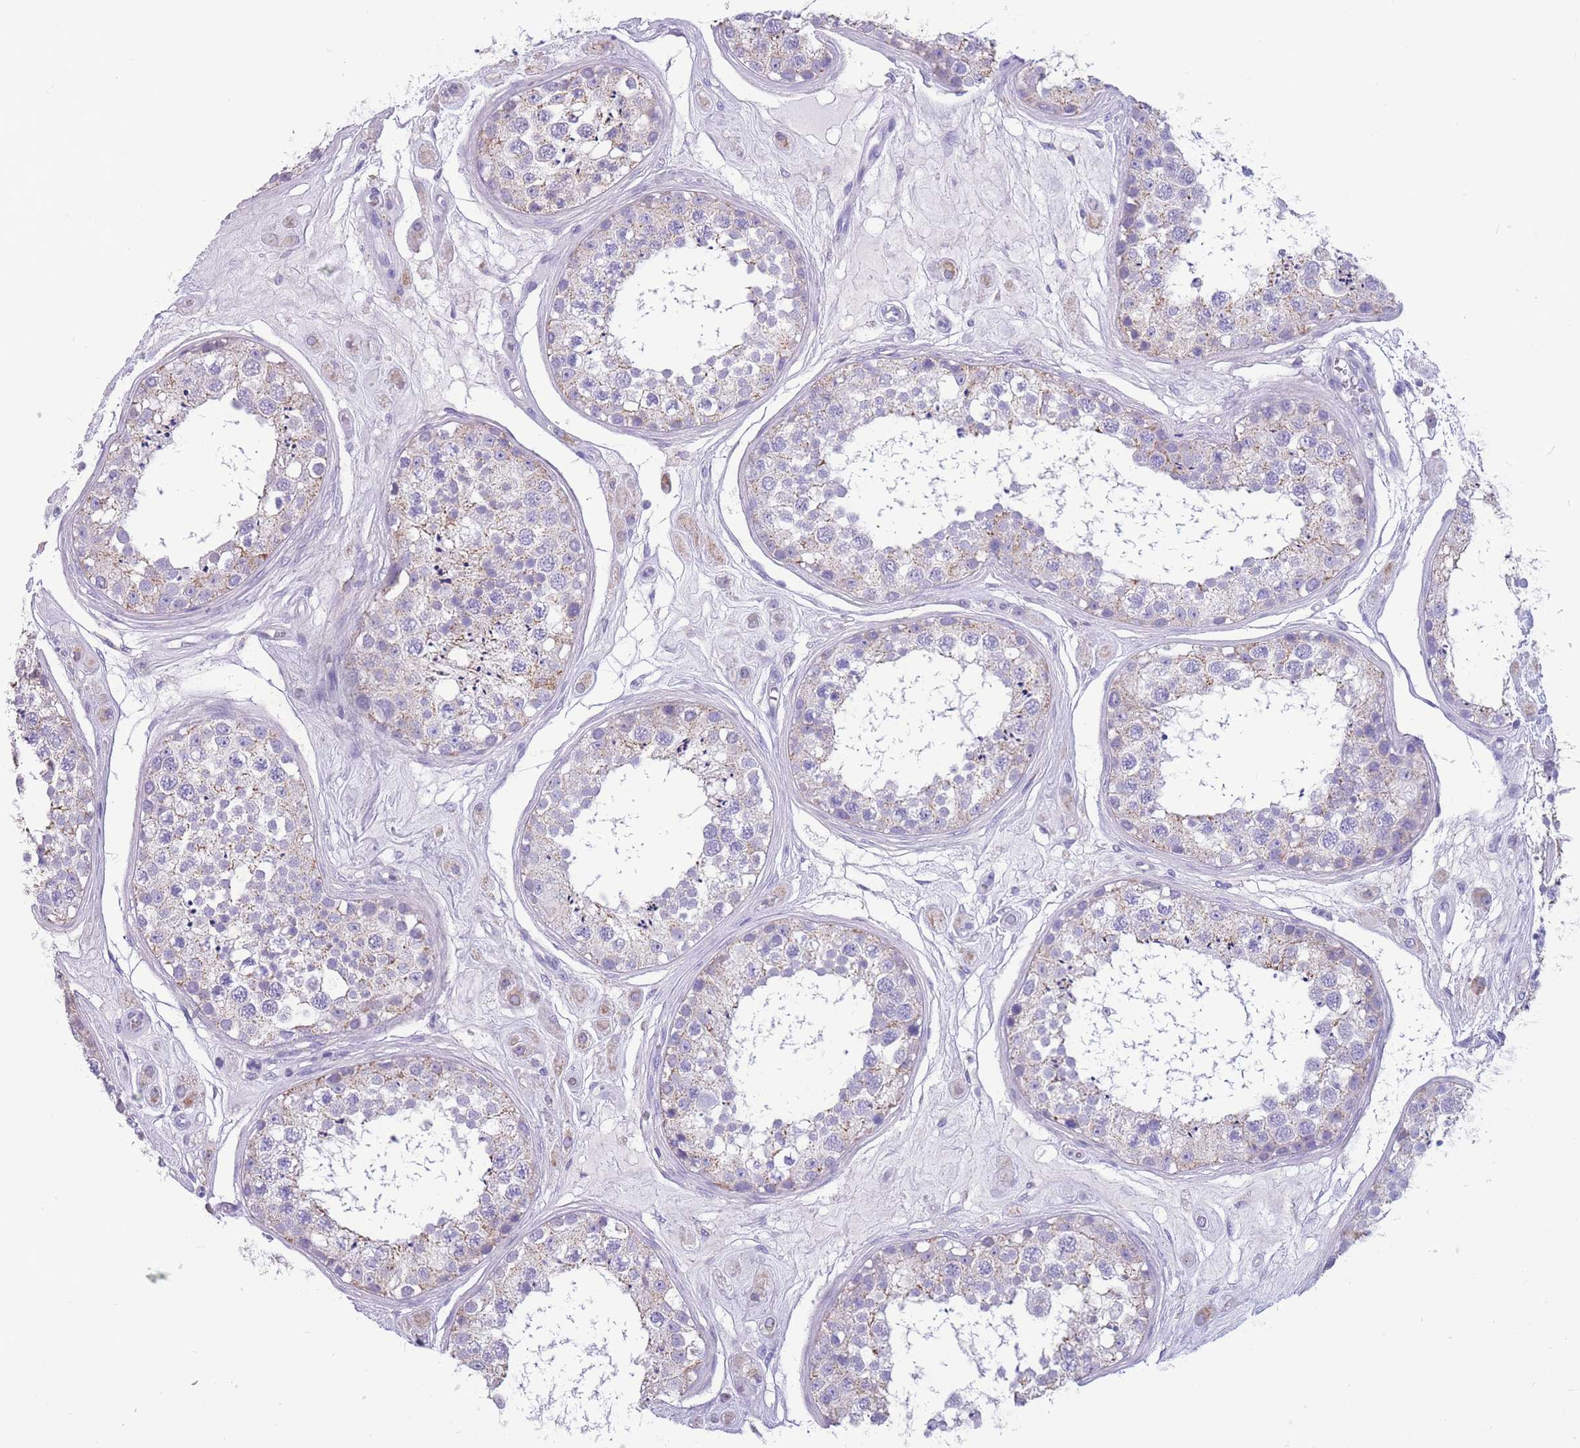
{"staining": {"intensity": "moderate", "quantity": "<25%", "location": "cytoplasmic/membranous"}, "tissue": "testis", "cell_type": "Cells in seminiferous ducts", "image_type": "normal", "snomed": [{"axis": "morphology", "description": "Normal tissue, NOS"}, {"axis": "topography", "description": "Testis"}], "caption": "Protein expression analysis of normal human testis reveals moderate cytoplasmic/membranous staining in approximately <25% of cells in seminiferous ducts. The staining was performed using DAB (3,3'-diaminobenzidine) to visualize the protein expression in brown, while the nuclei were stained in blue with hematoxylin (Magnification: 20x).", "gene": "INTS2", "patient": {"sex": "male", "age": 25}}